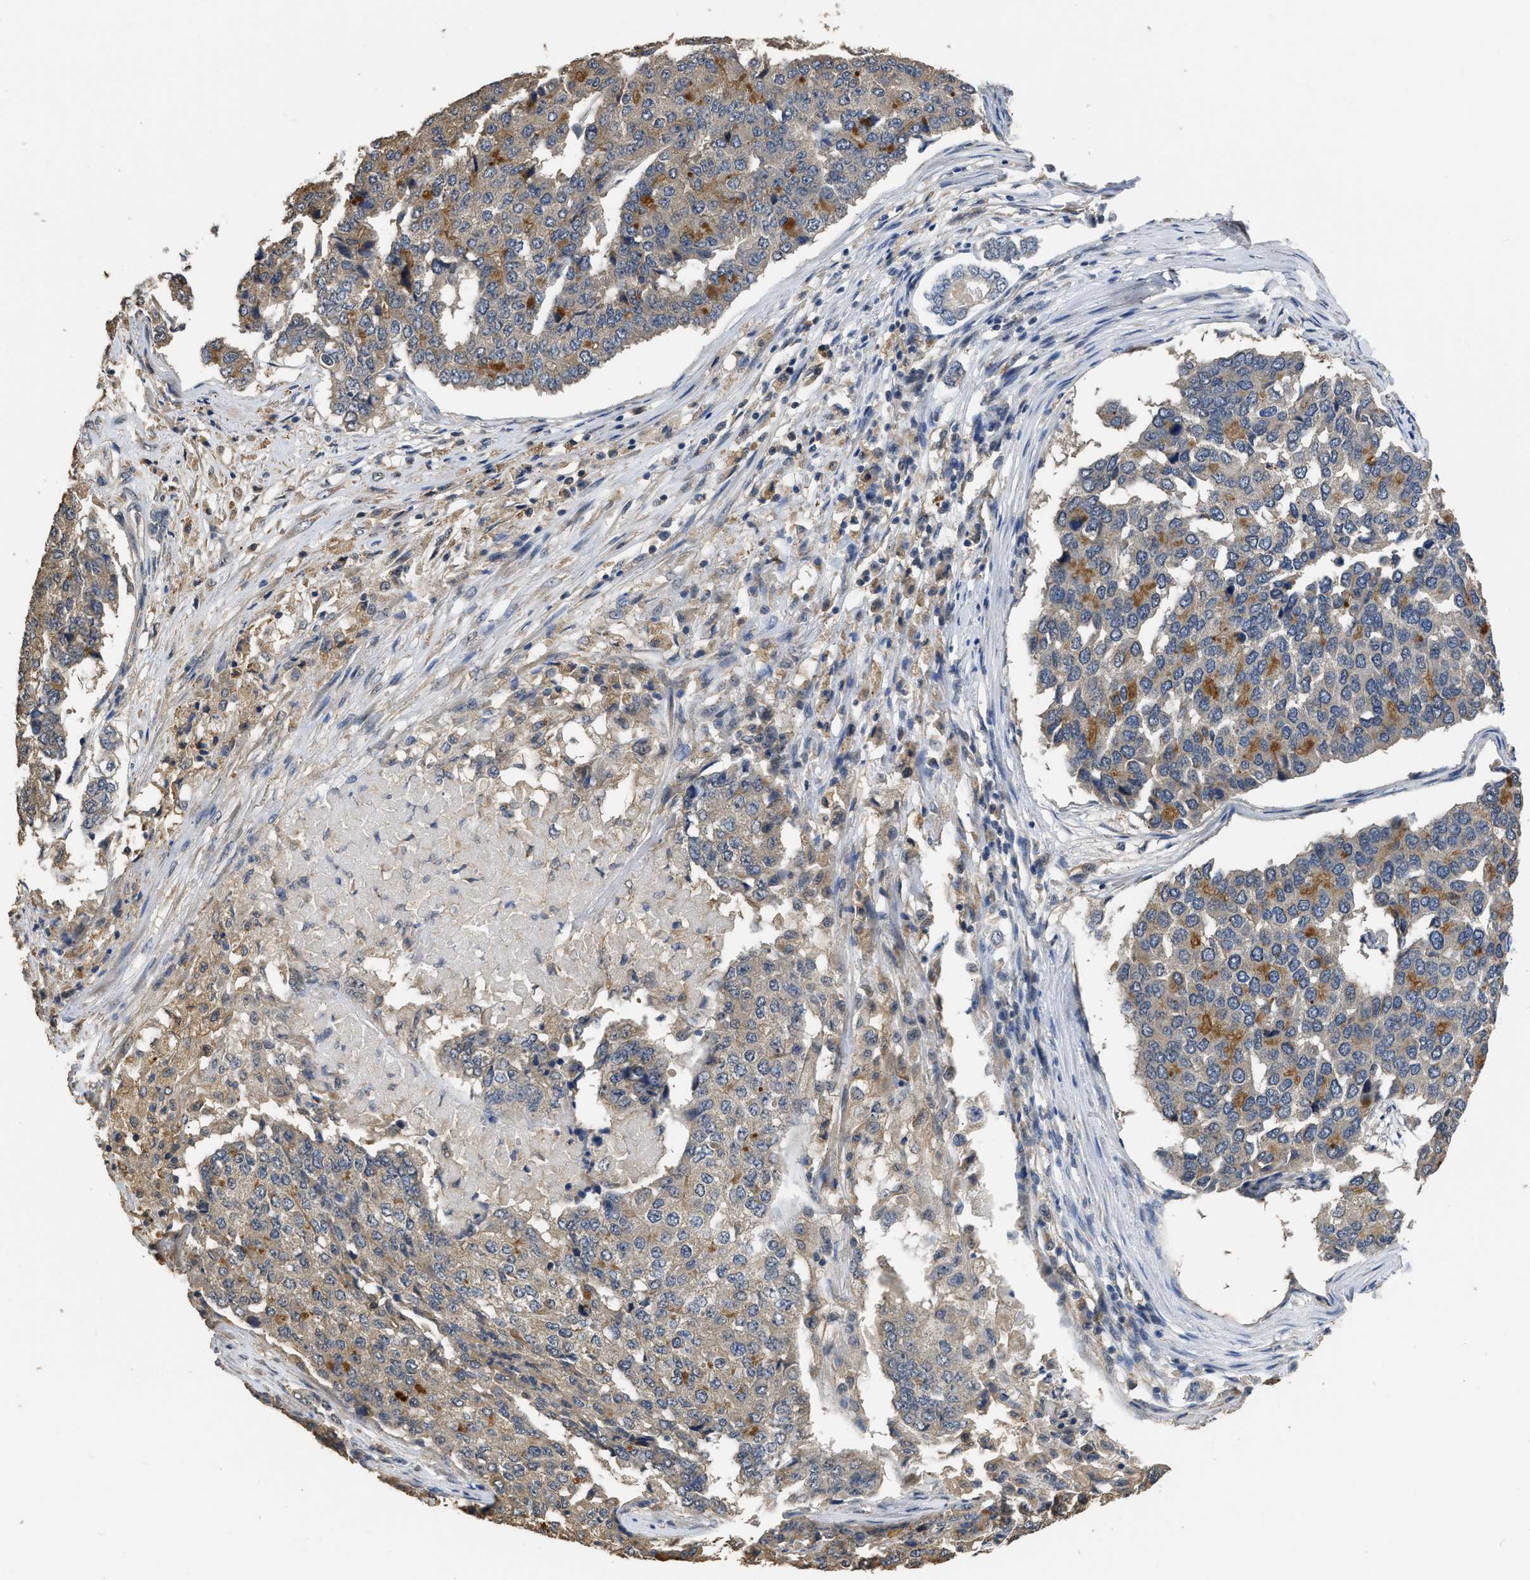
{"staining": {"intensity": "moderate", "quantity": "25%-75%", "location": "cytoplasmic/membranous"}, "tissue": "pancreatic cancer", "cell_type": "Tumor cells", "image_type": "cancer", "snomed": [{"axis": "morphology", "description": "Adenocarcinoma, NOS"}, {"axis": "topography", "description": "Pancreas"}], "caption": "Protein staining reveals moderate cytoplasmic/membranous expression in approximately 25%-75% of tumor cells in pancreatic adenocarcinoma.", "gene": "SPINT2", "patient": {"sex": "male", "age": 50}}